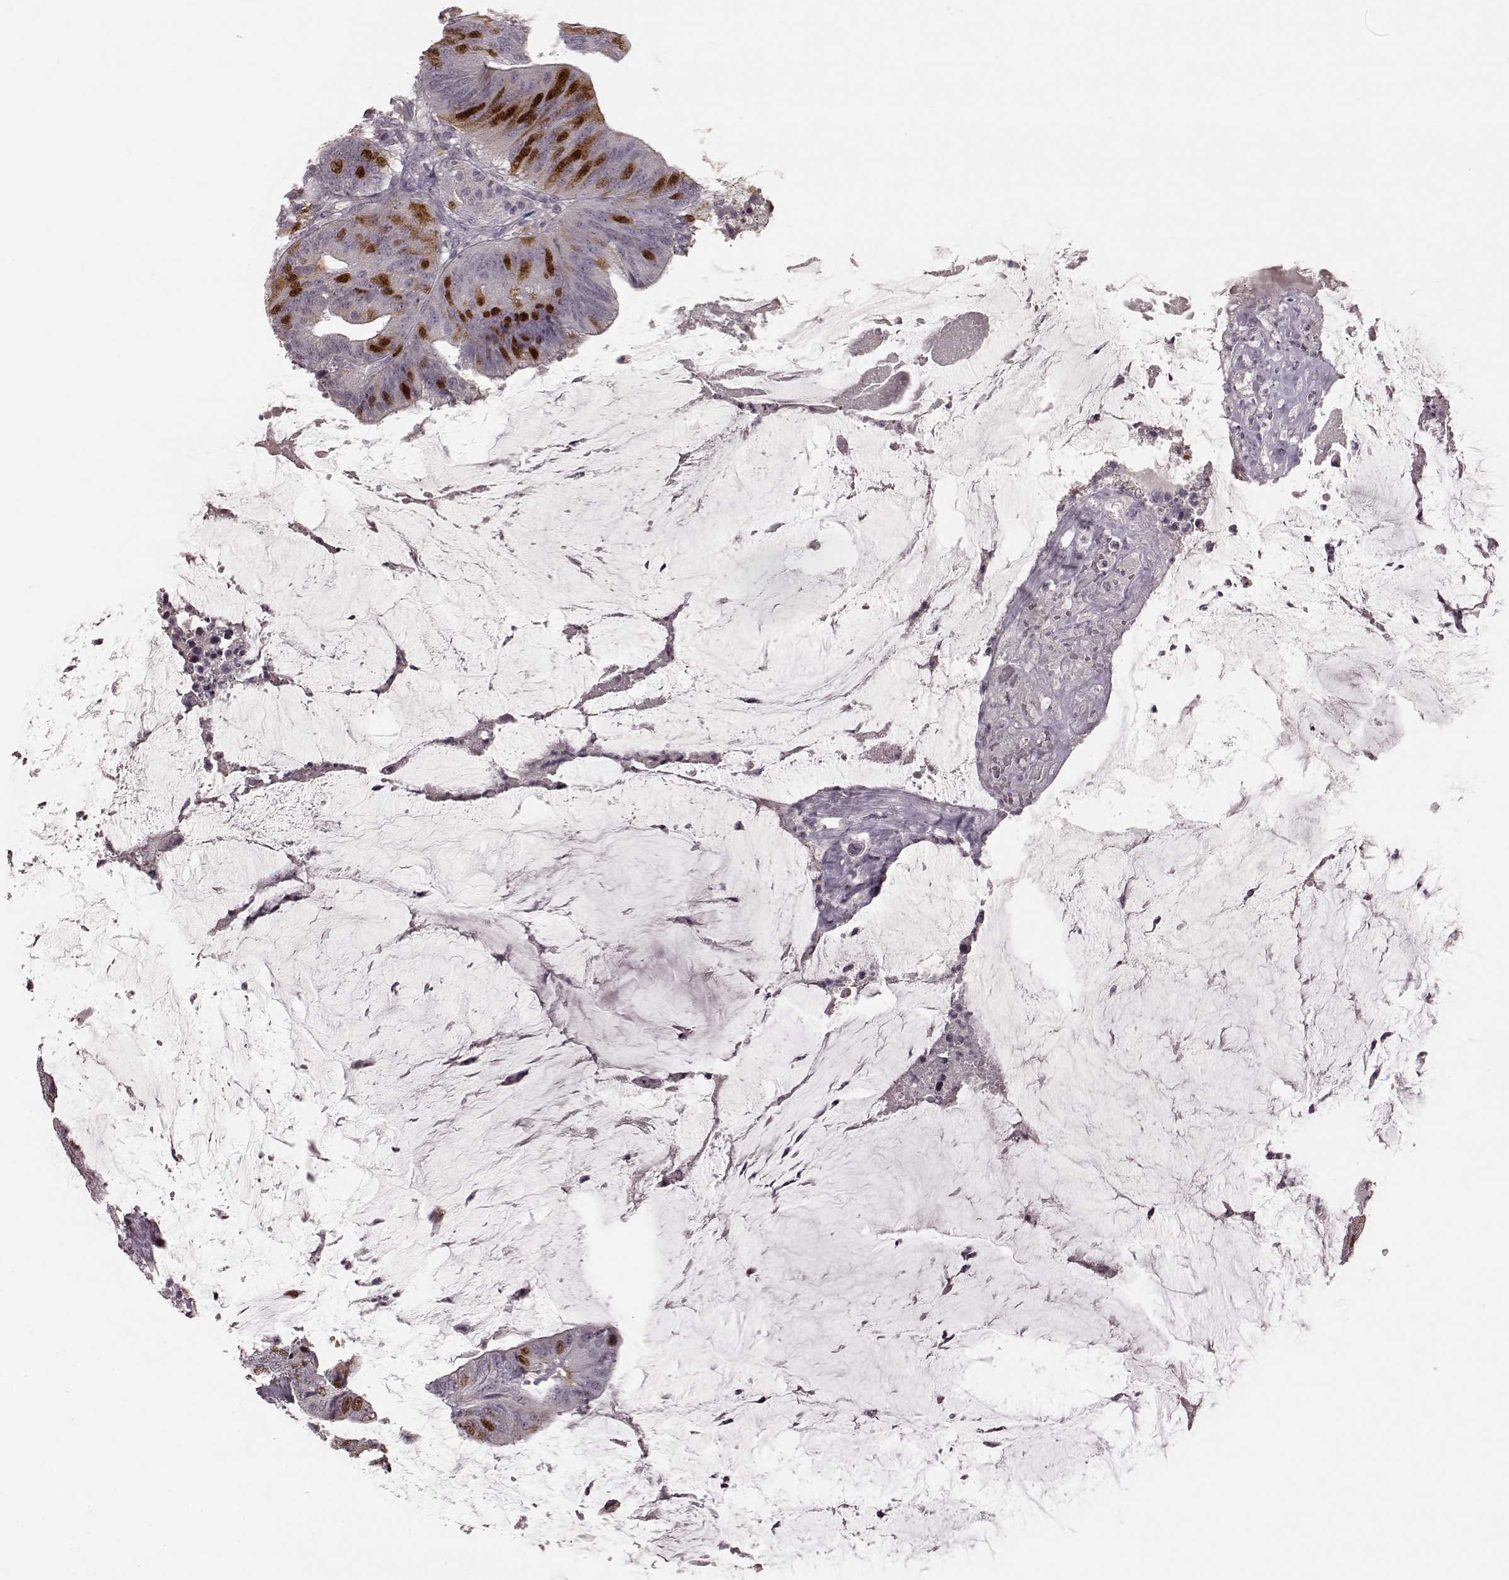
{"staining": {"intensity": "strong", "quantity": "25%-75%", "location": "nuclear"}, "tissue": "colorectal cancer", "cell_type": "Tumor cells", "image_type": "cancer", "snomed": [{"axis": "morphology", "description": "Adenocarcinoma, NOS"}, {"axis": "topography", "description": "Colon"}], "caption": "Protein expression analysis of human colorectal cancer (adenocarcinoma) reveals strong nuclear staining in approximately 25%-75% of tumor cells. (DAB (3,3'-diaminobenzidine) = brown stain, brightfield microscopy at high magnification).", "gene": "CCNA2", "patient": {"sex": "female", "age": 43}}